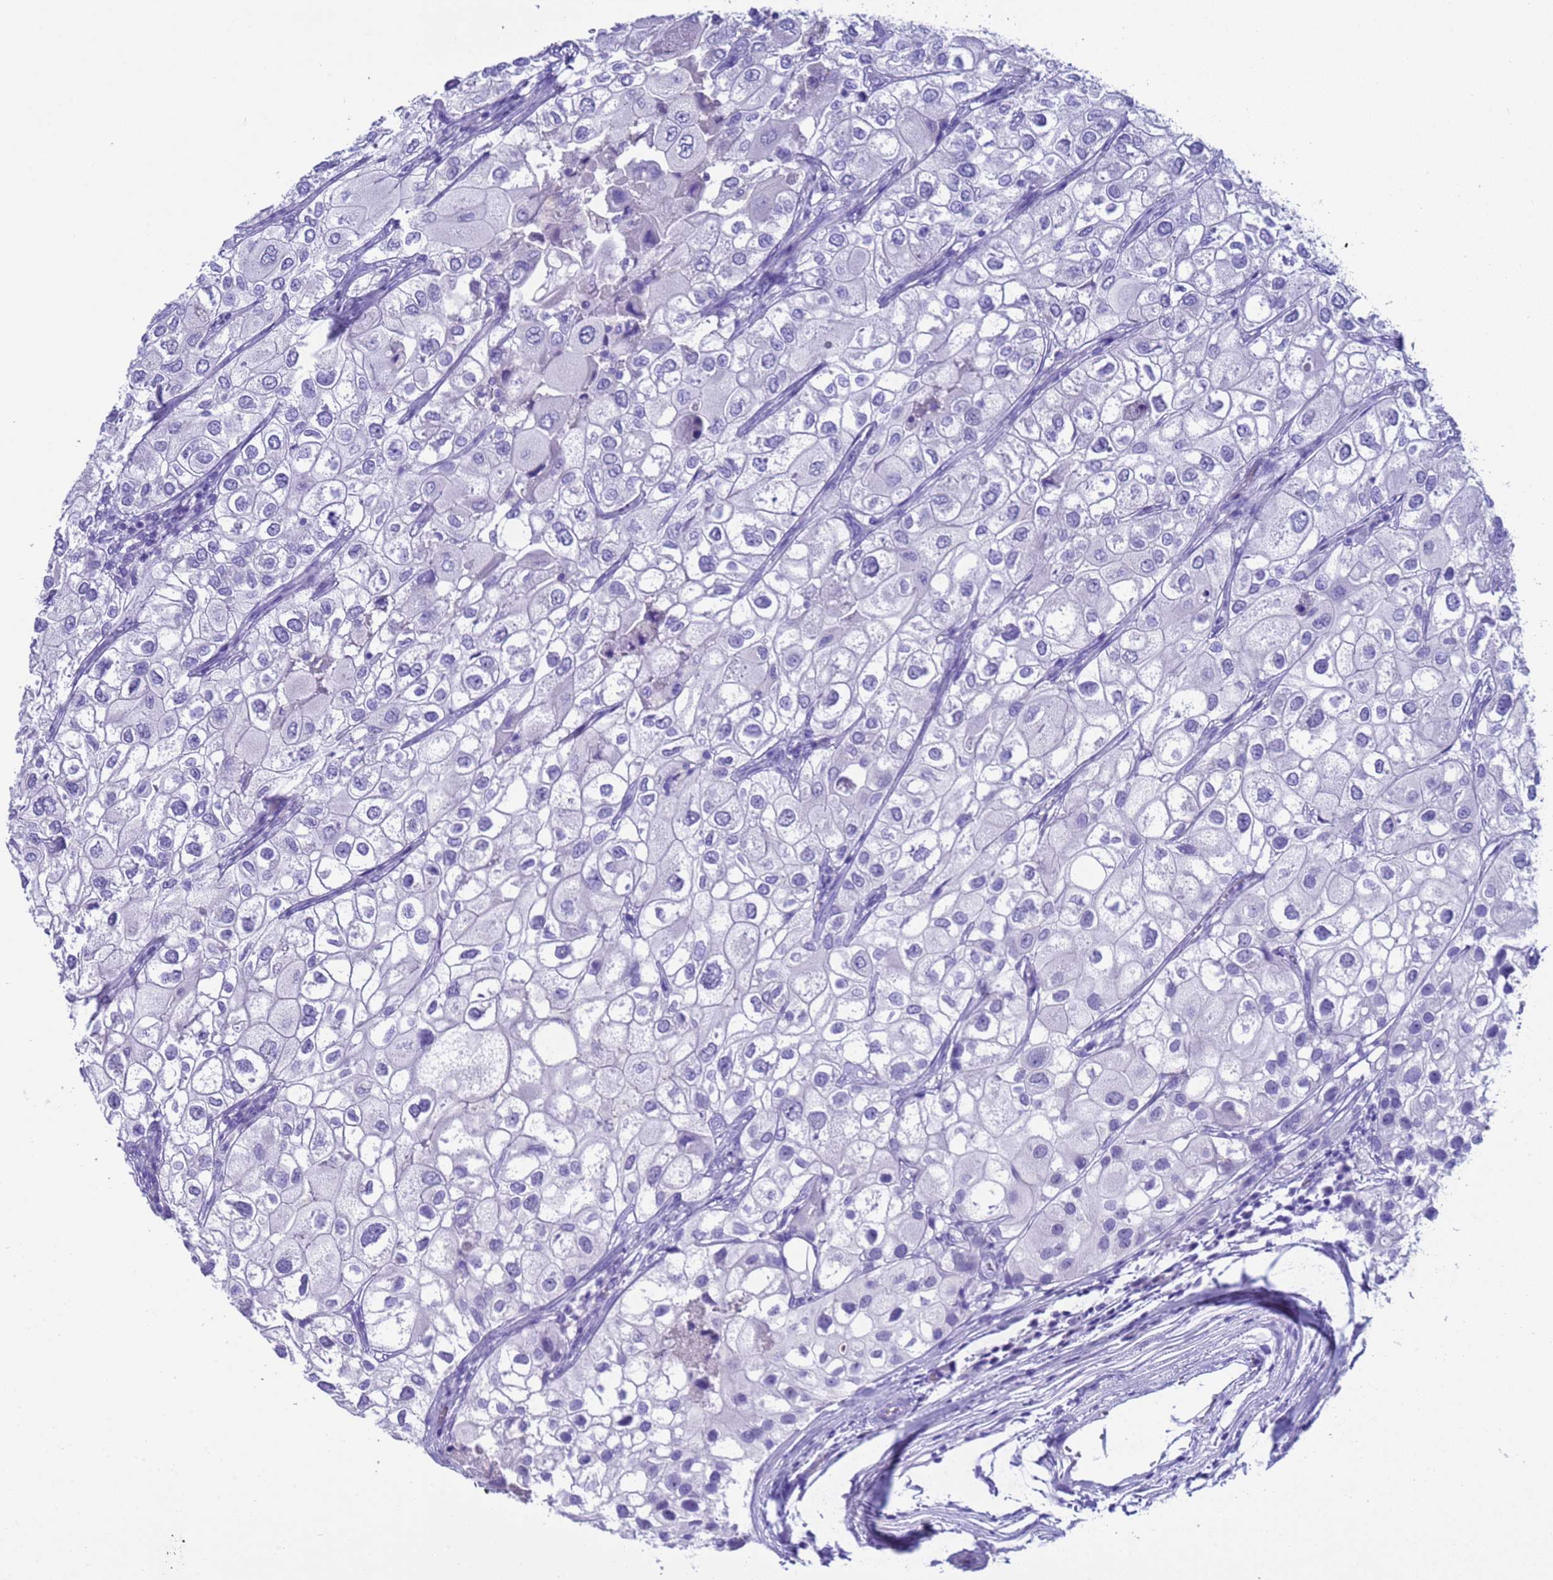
{"staining": {"intensity": "negative", "quantity": "none", "location": "none"}, "tissue": "urothelial cancer", "cell_type": "Tumor cells", "image_type": "cancer", "snomed": [{"axis": "morphology", "description": "Urothelial carcinoma, High grade"}, {"axis": "topography", "description": "Urinary bladder"}], "caption": "An IHC micrograph of urothelial cancer is shown. There is no staining in tumor cells of urothelial cancer.", "gene": "CKM", "patient": {"sex": "male", "age": 64}}